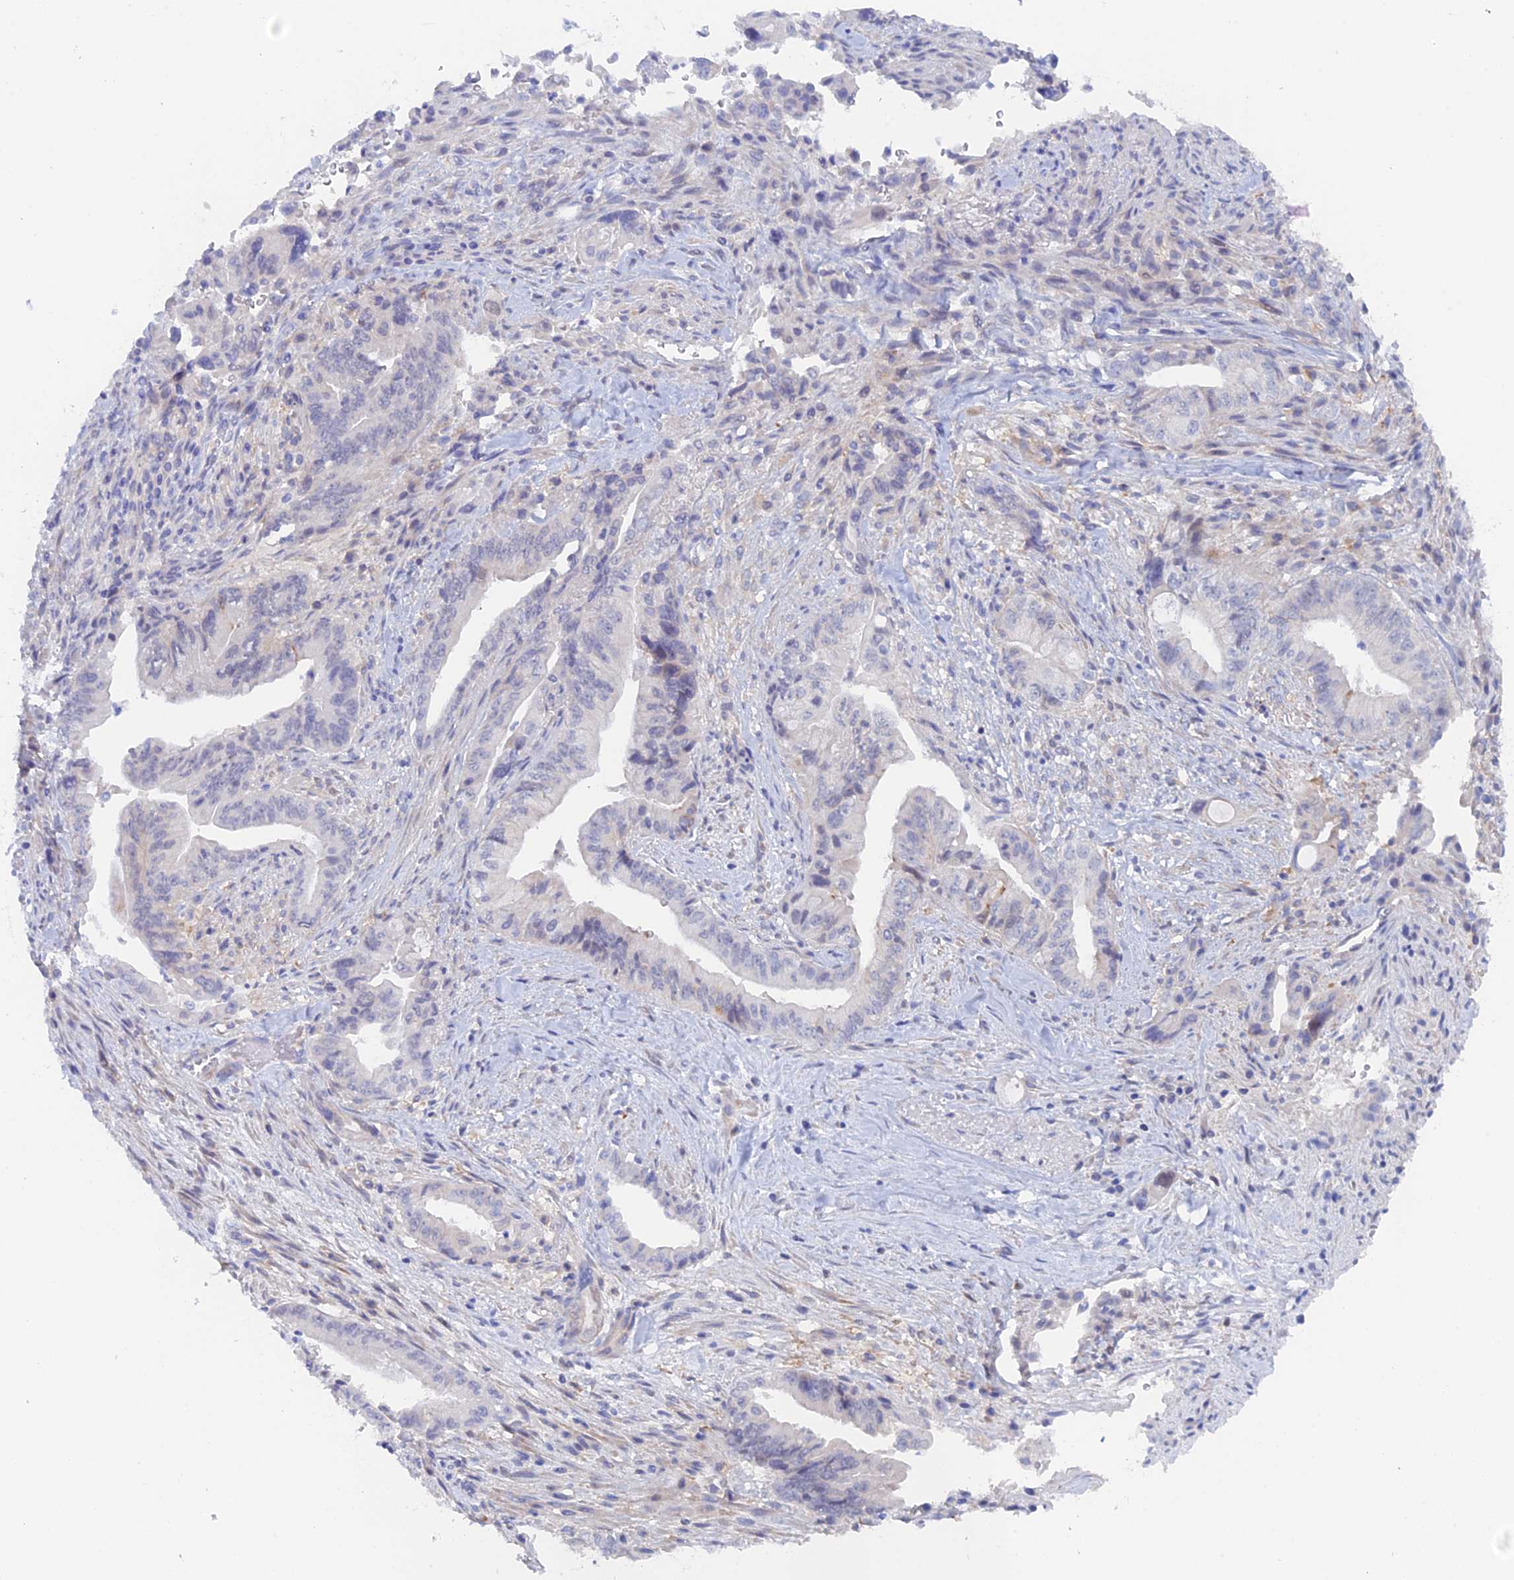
{"staining": {"intensity": "negative", "quantity": "none", "location": "none"}, "tissue": "pancreatic cancer", "cell_type": "Tumor cells", "image_type": "cancer", "snomed": [{"axis": "morphology", "description": "Adenocarcinoma, NOS"}, {"axis": "topography", "description": "Pancreas"}], "caption": "This is a photomicrograph of immunohistochemistry staining of pancreatic cancer (adenocarcinoma), which shows no expression in tumor cells.", "gene": "DACT3", "patient": {"sex": "male", "age": 70}}